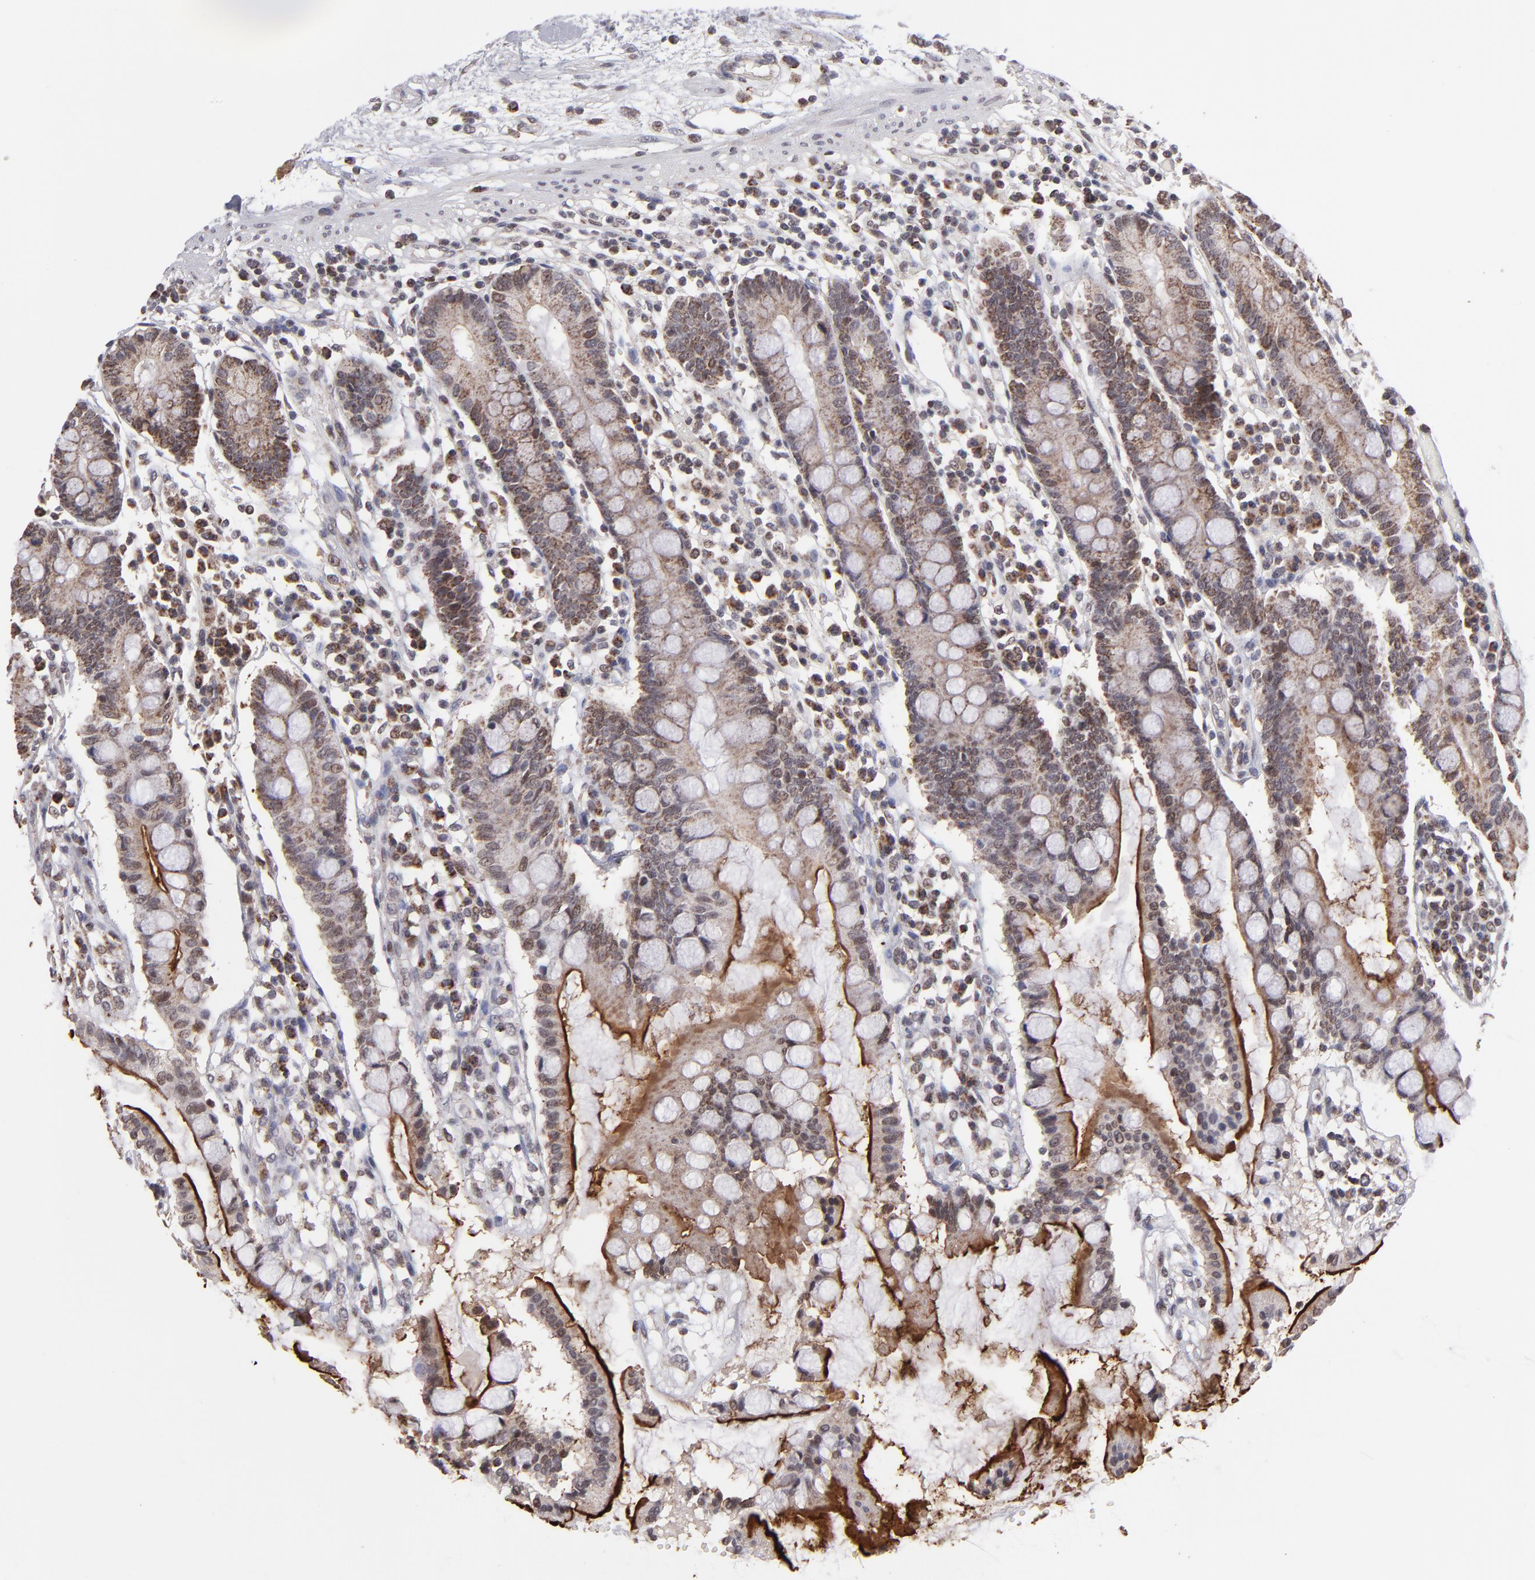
{"staining": {"intensity": "moderate", "quantity": ">75%", "location": "cytoplasmic/membranous"}, "tissue": "small intestine", "cell_type": "Glandular cells", "image_type": "normal", "snomed": [{"axis": "morphology", "description": "Normal tissue, NOS"}, {"axis": "topography", "description": "Small intestine"}], "caption": "Small intestine stained with DAB IHC demonstrates medium levels of moderate cytoplasmic/membranous staining in about >75% of glandular cells. The protein of interest is shown in brown color, while the nuclei are stained blue.", "gene": "SLC15A1", "patient": {"sex": "female", "age": 51}}